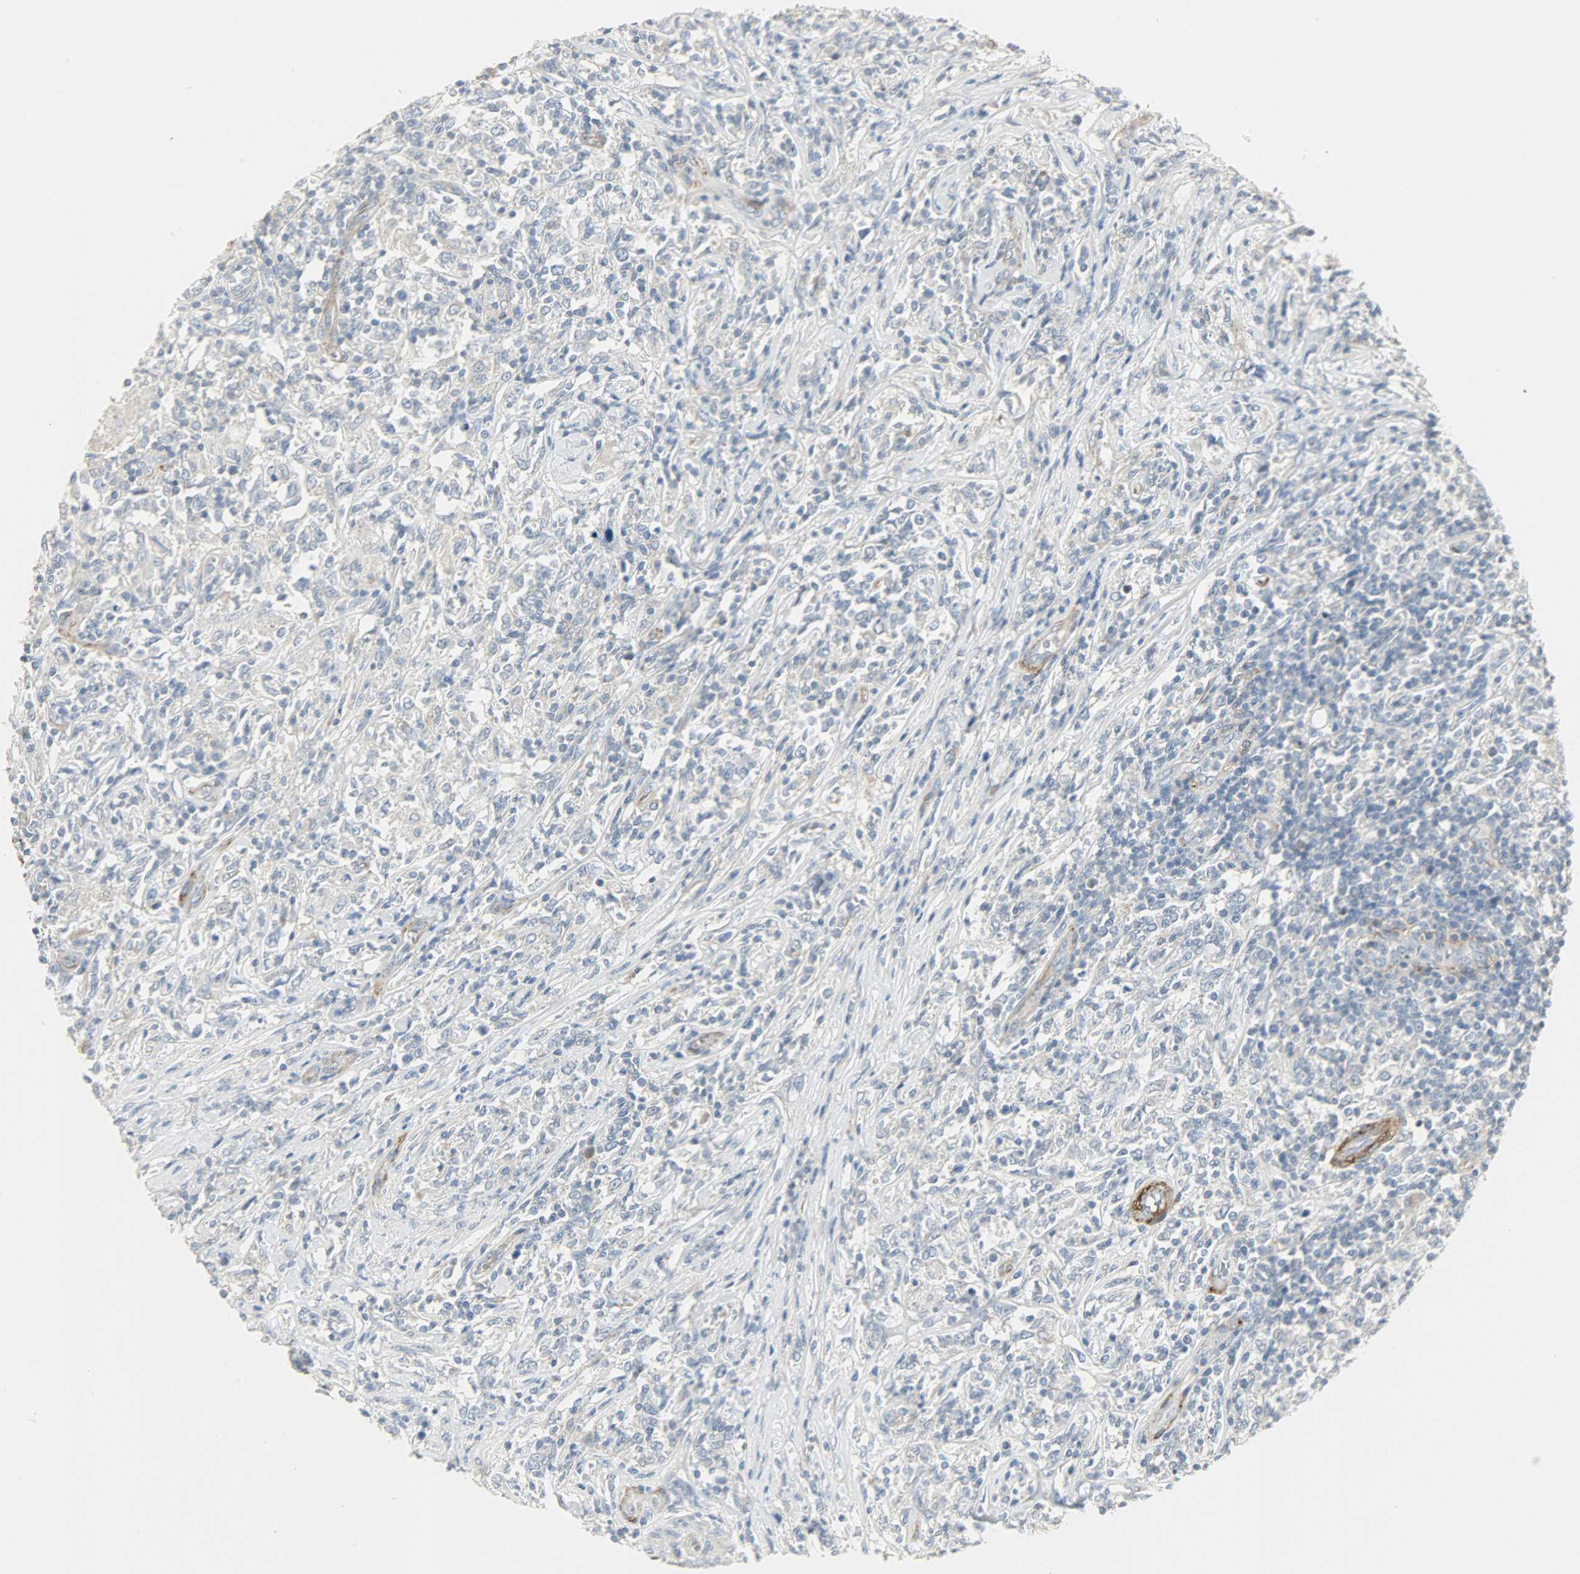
{"staining": {"intensity": "negative", "quantity": "none", "location": "none"}, "tissue": "lymphoma", "cell_type": "Tumor cells", "image_type": "cancer", "snomed": [{"axis": "morphology", "description": "Malignant lymphoma, non-Hodgkin's type, High grade"}, {"axis": "topography", "description": "Lymph node"}], "caption": "DAB immunohistochemical staining of human malignant lymphoma, non-Hodgkin's type (high-grade) reveals no significant staining in tumor cells.", "gene": "ENPEP", "patient": {"sex": "female", "age": 84}}